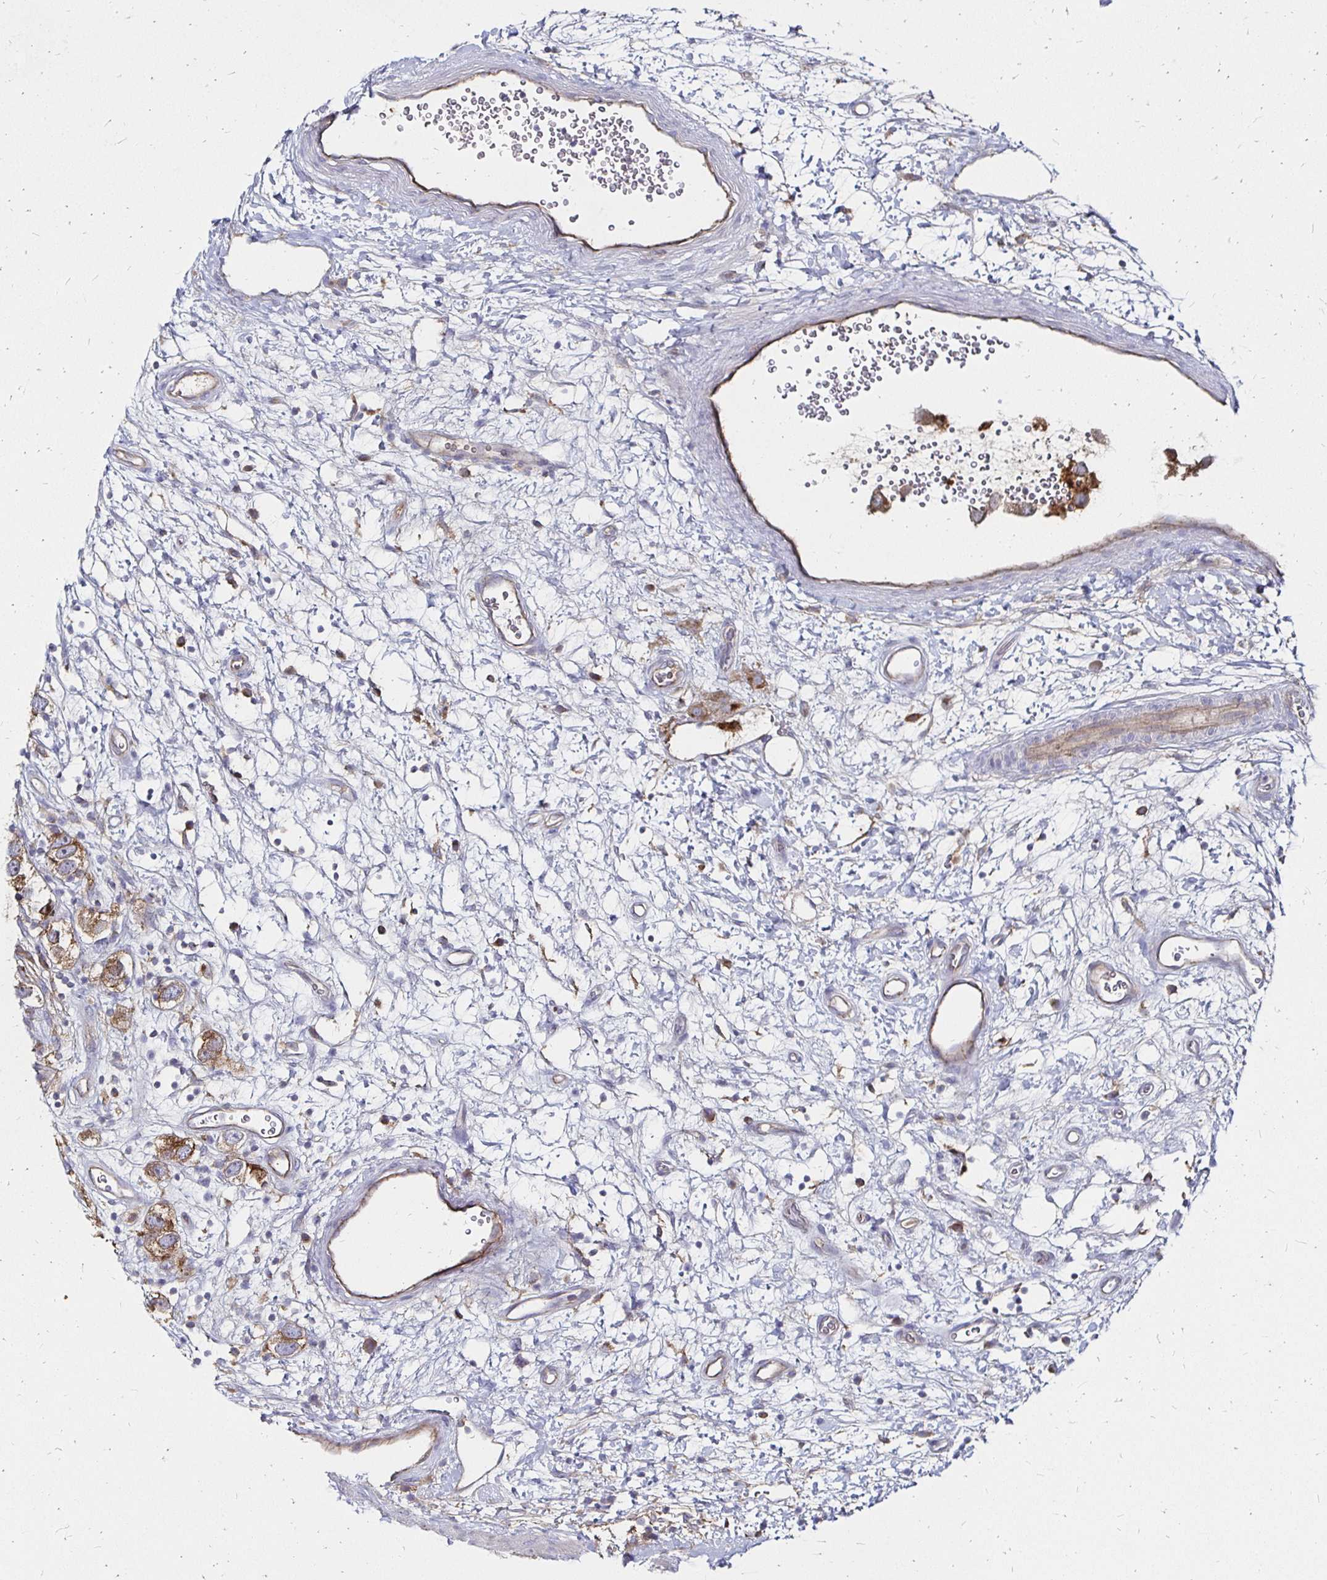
{"staining": {"intensity": "moderate", "quantity": ">75%", "location": "cytoplasmic/membranous"}, "tissue": "testis cancer", "cell_type": "Tumor cells", "image_type": "cancer", "snomed": [{"axis": "morphology", "description": "Seminoma, NOS"}, {"axis": "topography", "description": "Testis"}], "caption": "Moderate cytoplasmic/membranous protein staining is present in about >75% of tumor cells in testis cancer (seminoma).", "gene": "NCSTN", "patient": {"sex": "male", "age": 26}}